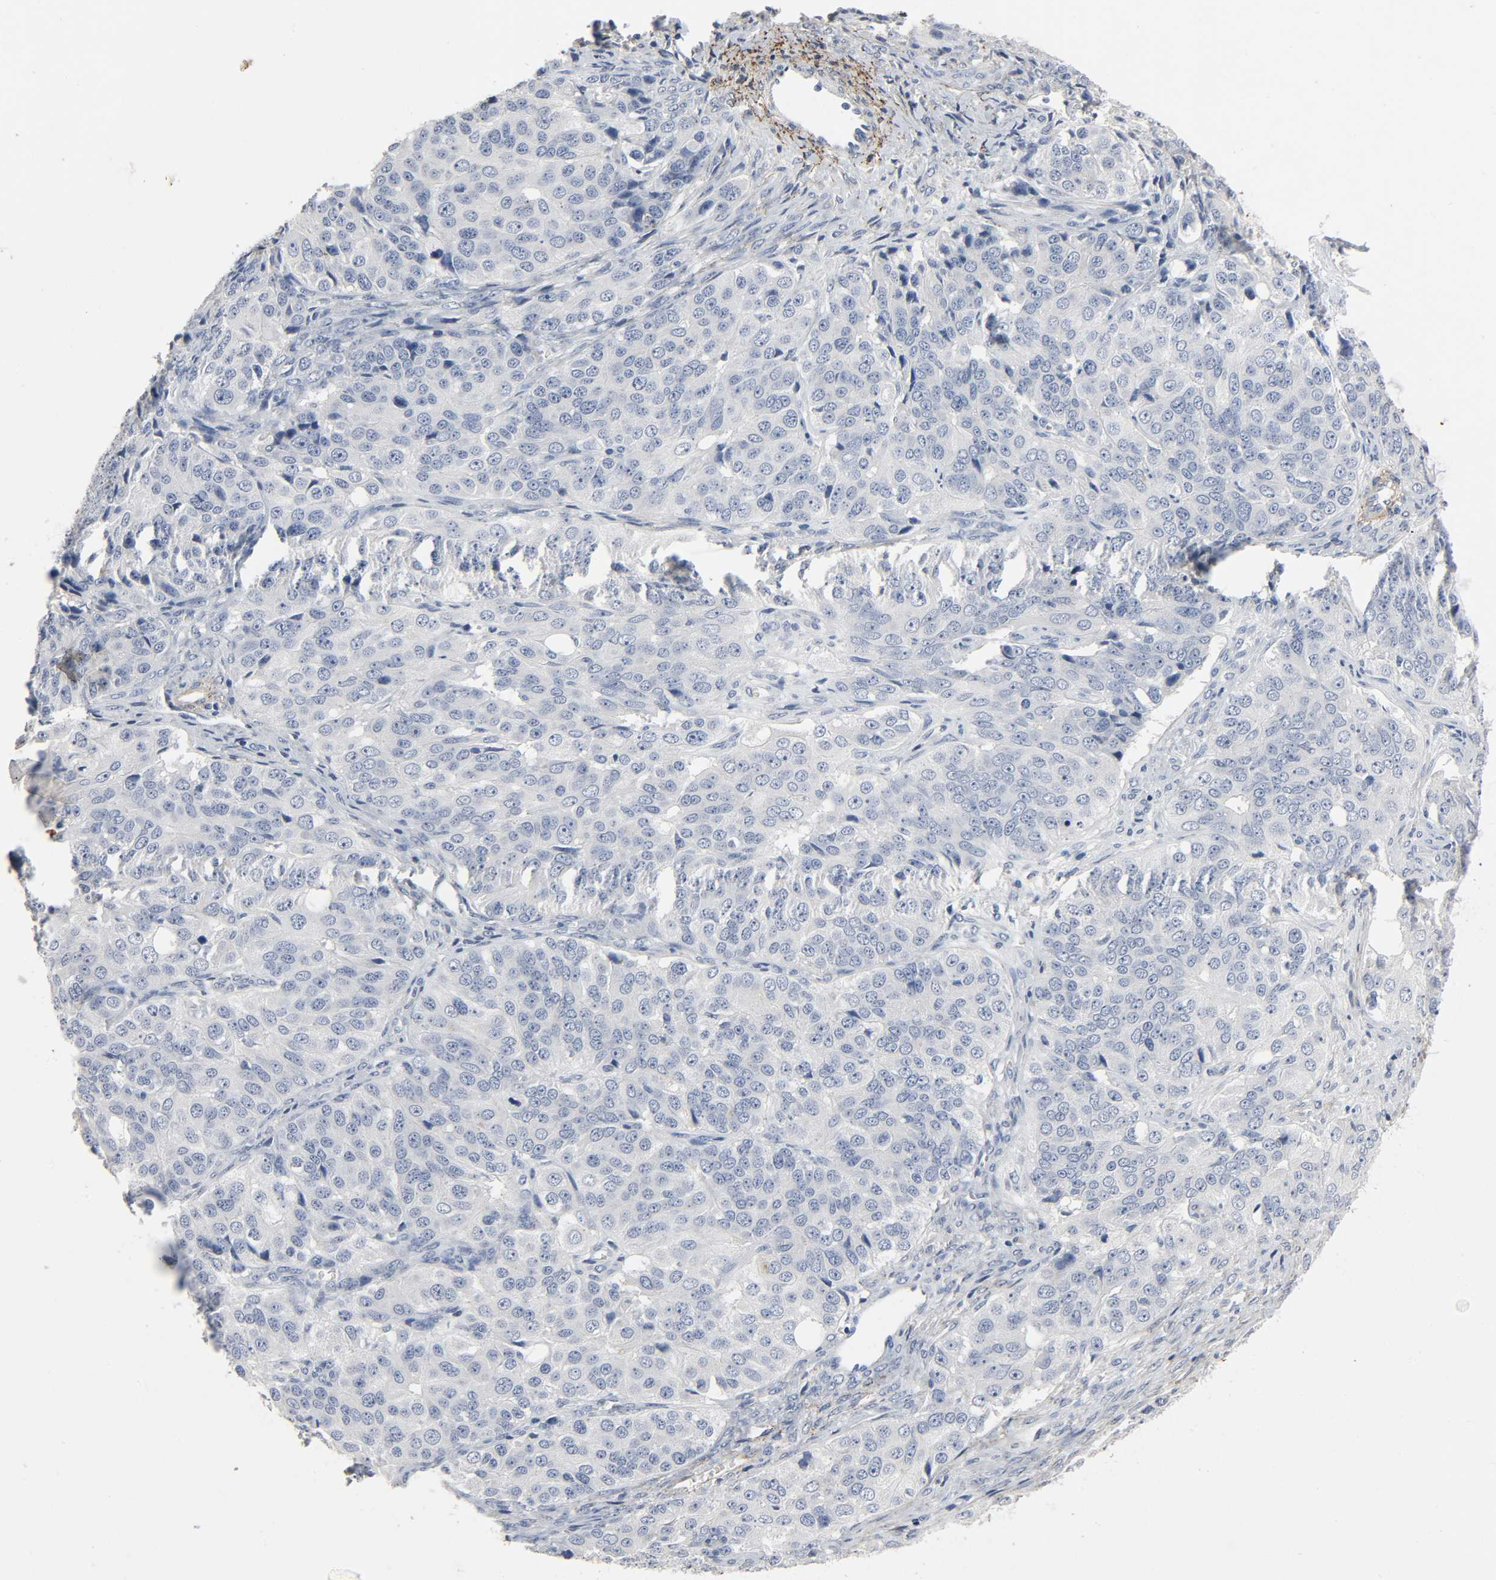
{"staining": {"intensity": "negative", "quantity": "none", "location": "none"}, "tissue": "ovarian cancer", "cell_type": "Tumor cells", "image_type": "cancer", "snomed": [{"axis": "morphology", "description": "Carcinoma, endometroid"}, {"axis": "topography", "description": "Ovary"}], "caption": "A micrograph of ovarian cancer (endometroid carcinoma) stained for a protein shows no brown staining in tumor cells. (DAB IHC, high magnification).", "gene": "FBLN5", "patient": {"sex": "female", "age": 51}}